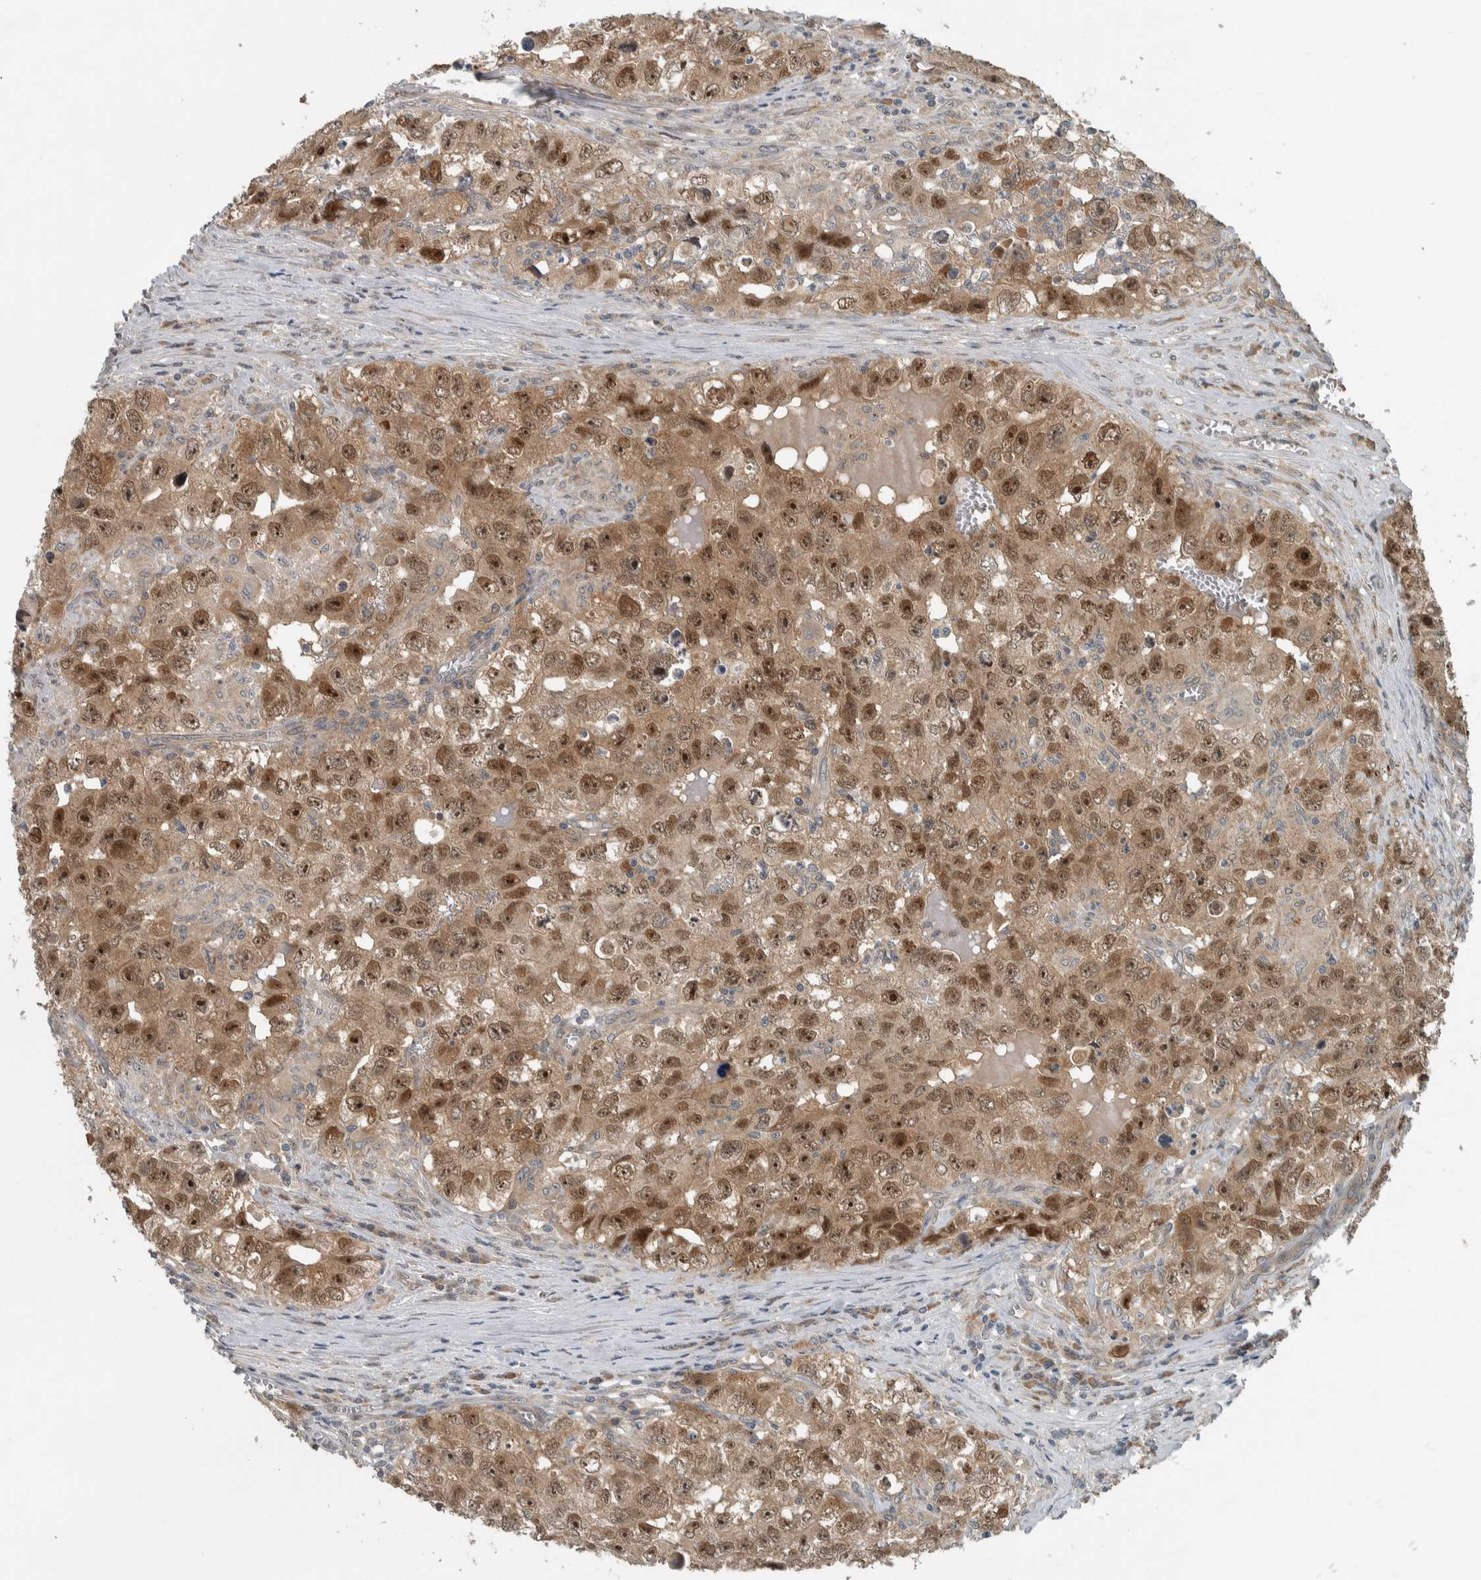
{"staining": {"intensity": "strong", "quantity": ">75%", "location": "cytoplasmic/membranous,nuclear"}, "tissue": "testis cancer", "cell_type": "Tumor cells", "image_type": "cancer", "snomed": [{"axis": "morphology", "description": "Seminoma, NOS"}, {"axis": "morphology", "description": "Carcinoma, Embryonal, NOS"}, {"axis": "topography", "description": "Testis"}], "caption": "The photomicrograph reveals a brown stain indicating the presence of a protein in the cytoplasmic/membranous and nuclear of tumor cells in seminoma (testis).", "gene": "XPO5", "patient": {"sex": "male", "age": 43}}